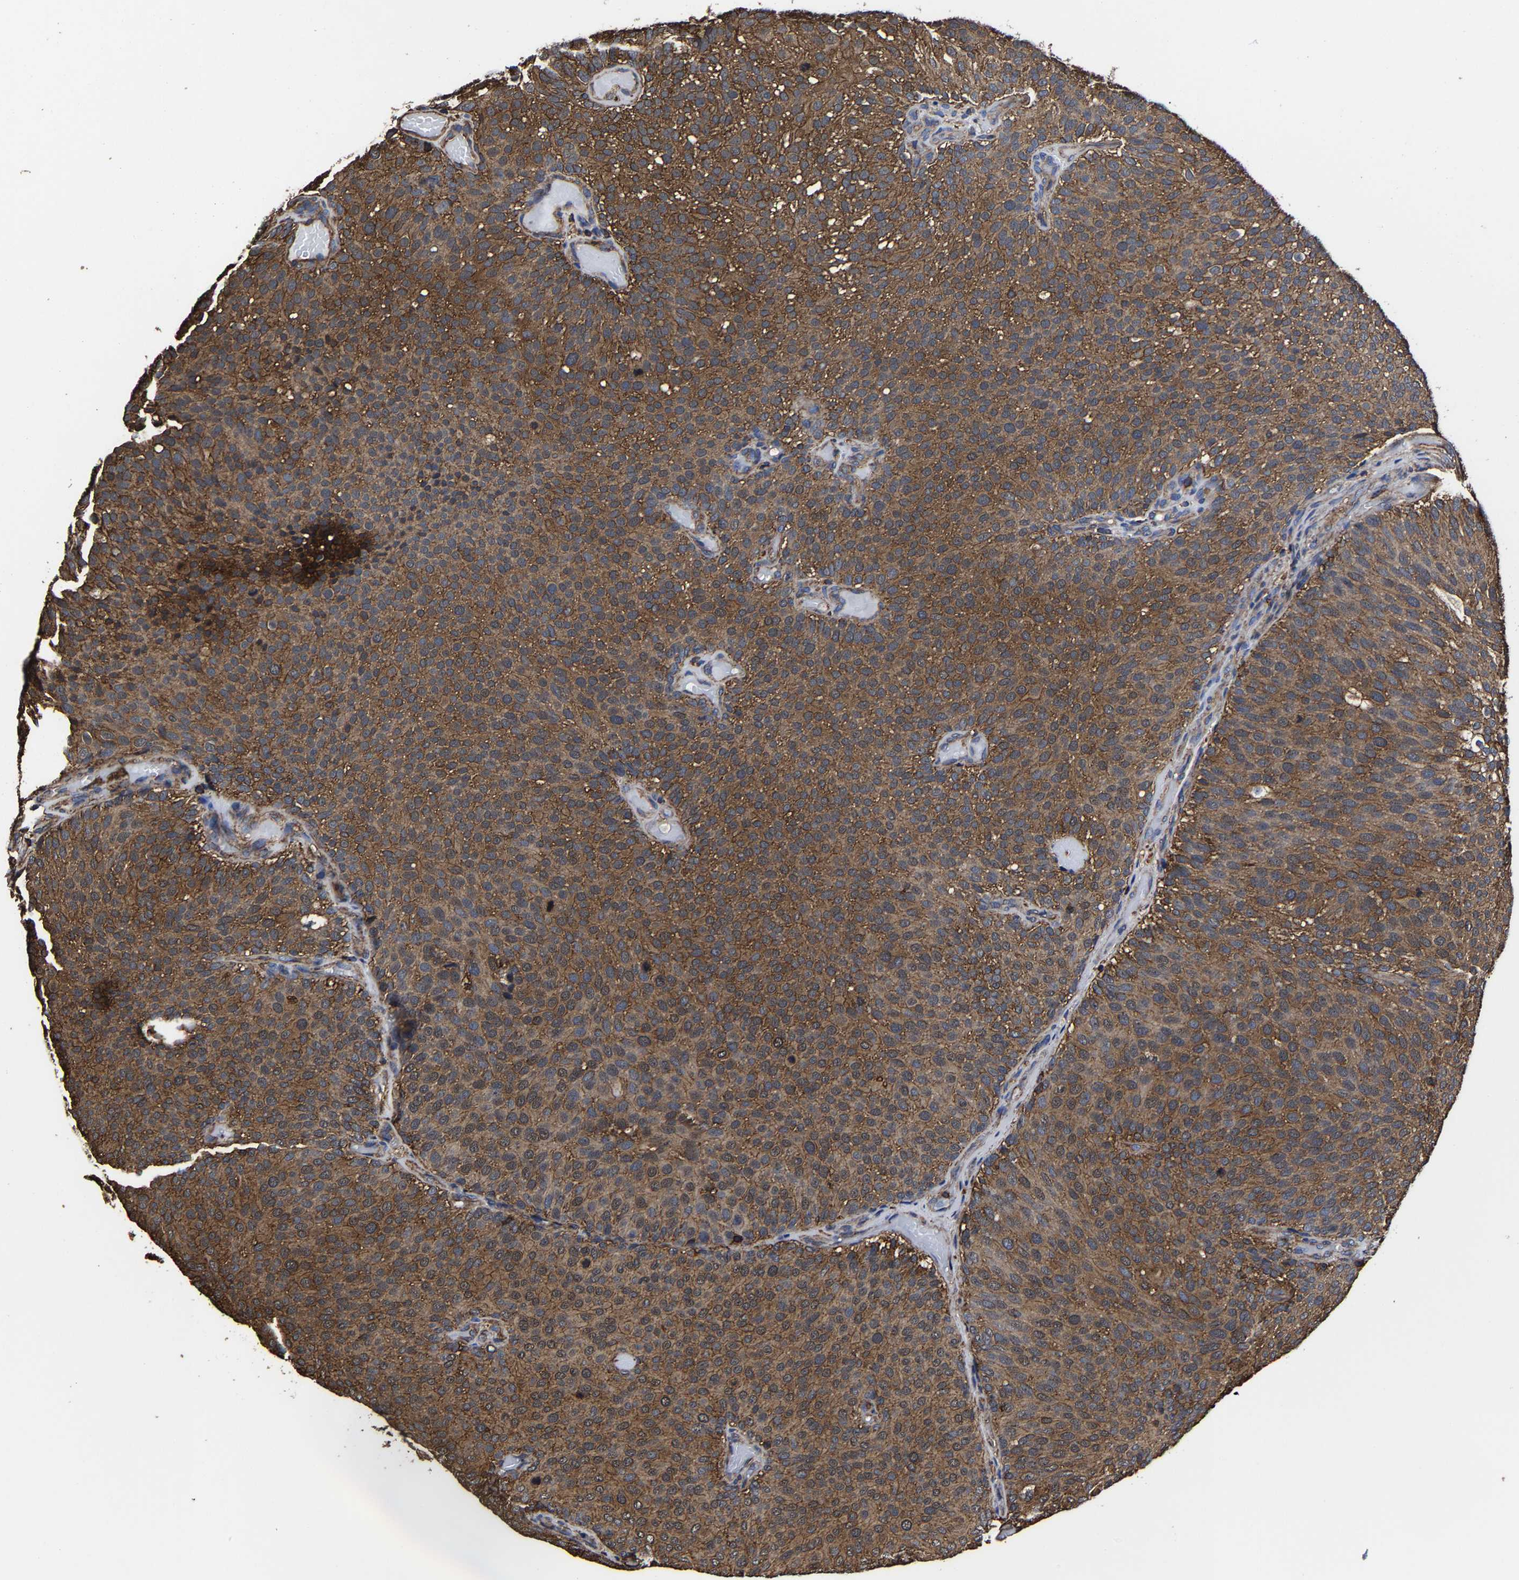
{"staining": {"intensity": "moderate", "quantity": ">75%", "location": "cytoplasmic/membranous"}, "tissue": "urothelial cancer", "cell_type": "Tumor cells", "image_type": "cancer", "snomed": [{"axis": "morphology", "description": "Urothelial carcinoma, Low grade"}, {"axis": "topography", "description": "Urinary bladder"}], "caption": "The immunohistochemical stain highlights moderate cytoplasmic/membranous positivity in tumor cells of low-grade urothelial carcinoma tissue.", "gene": "SSH3", "patient": {"sex": "male", "age": 78}}